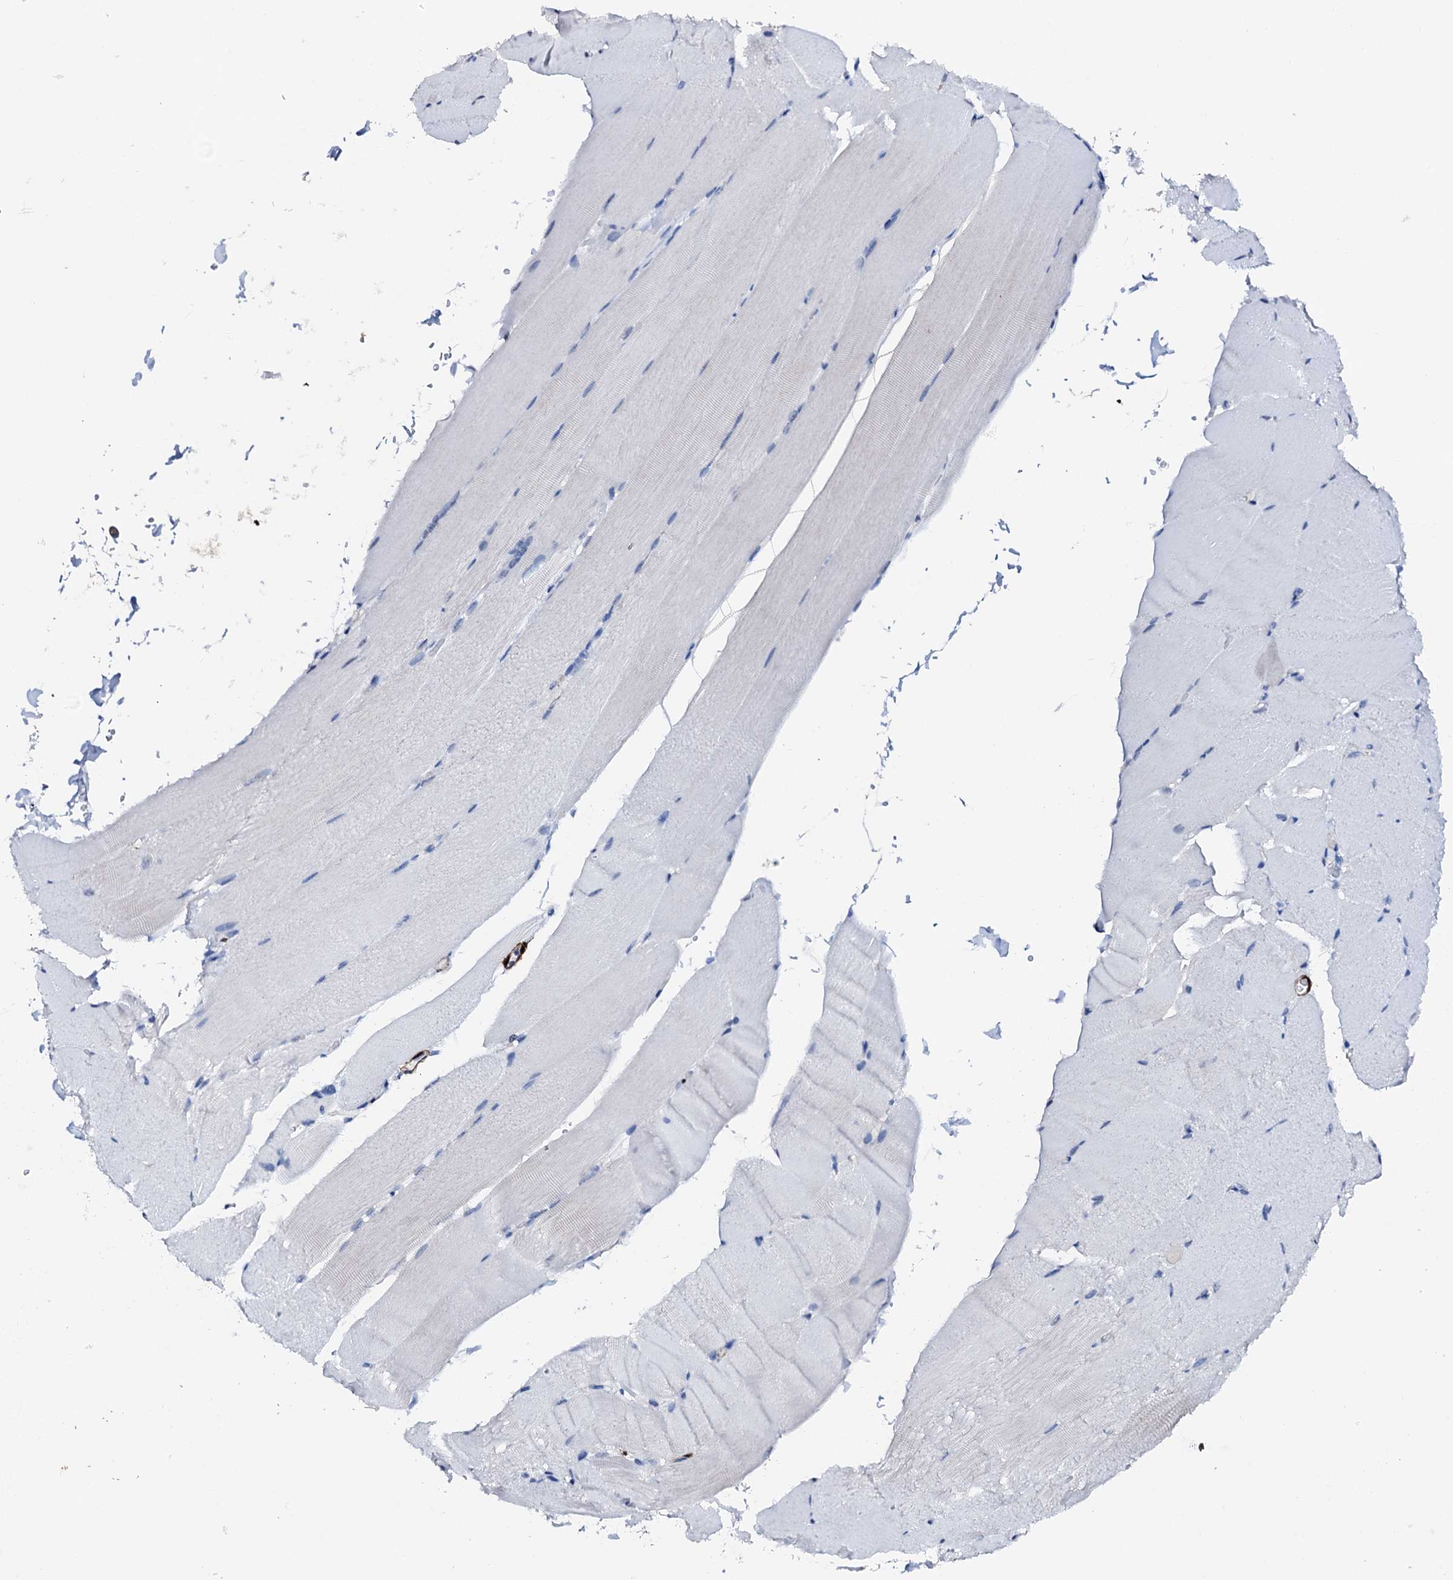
{"staining": {"intensity": "negative", "quantity": "none", "location": "none"}, "tissue": "skeletal muscle", "cell_type": "Myocytes", "image_type": "normal", "snomed": [{"axis": "morphology", "description": "Normal tissue, NOS"}, {"axis": "topography", "description": "Skeletal muscle"}, {"axis": "topography", "description": "Parathyroid gland"}], "caption": "This is a histopathology image of immunohistochemistry staining of benign skeletal muscle, which shows no expression in myocytes.", "gene": "NRIP2", "patient": {"sex": "female", "age": 37}}